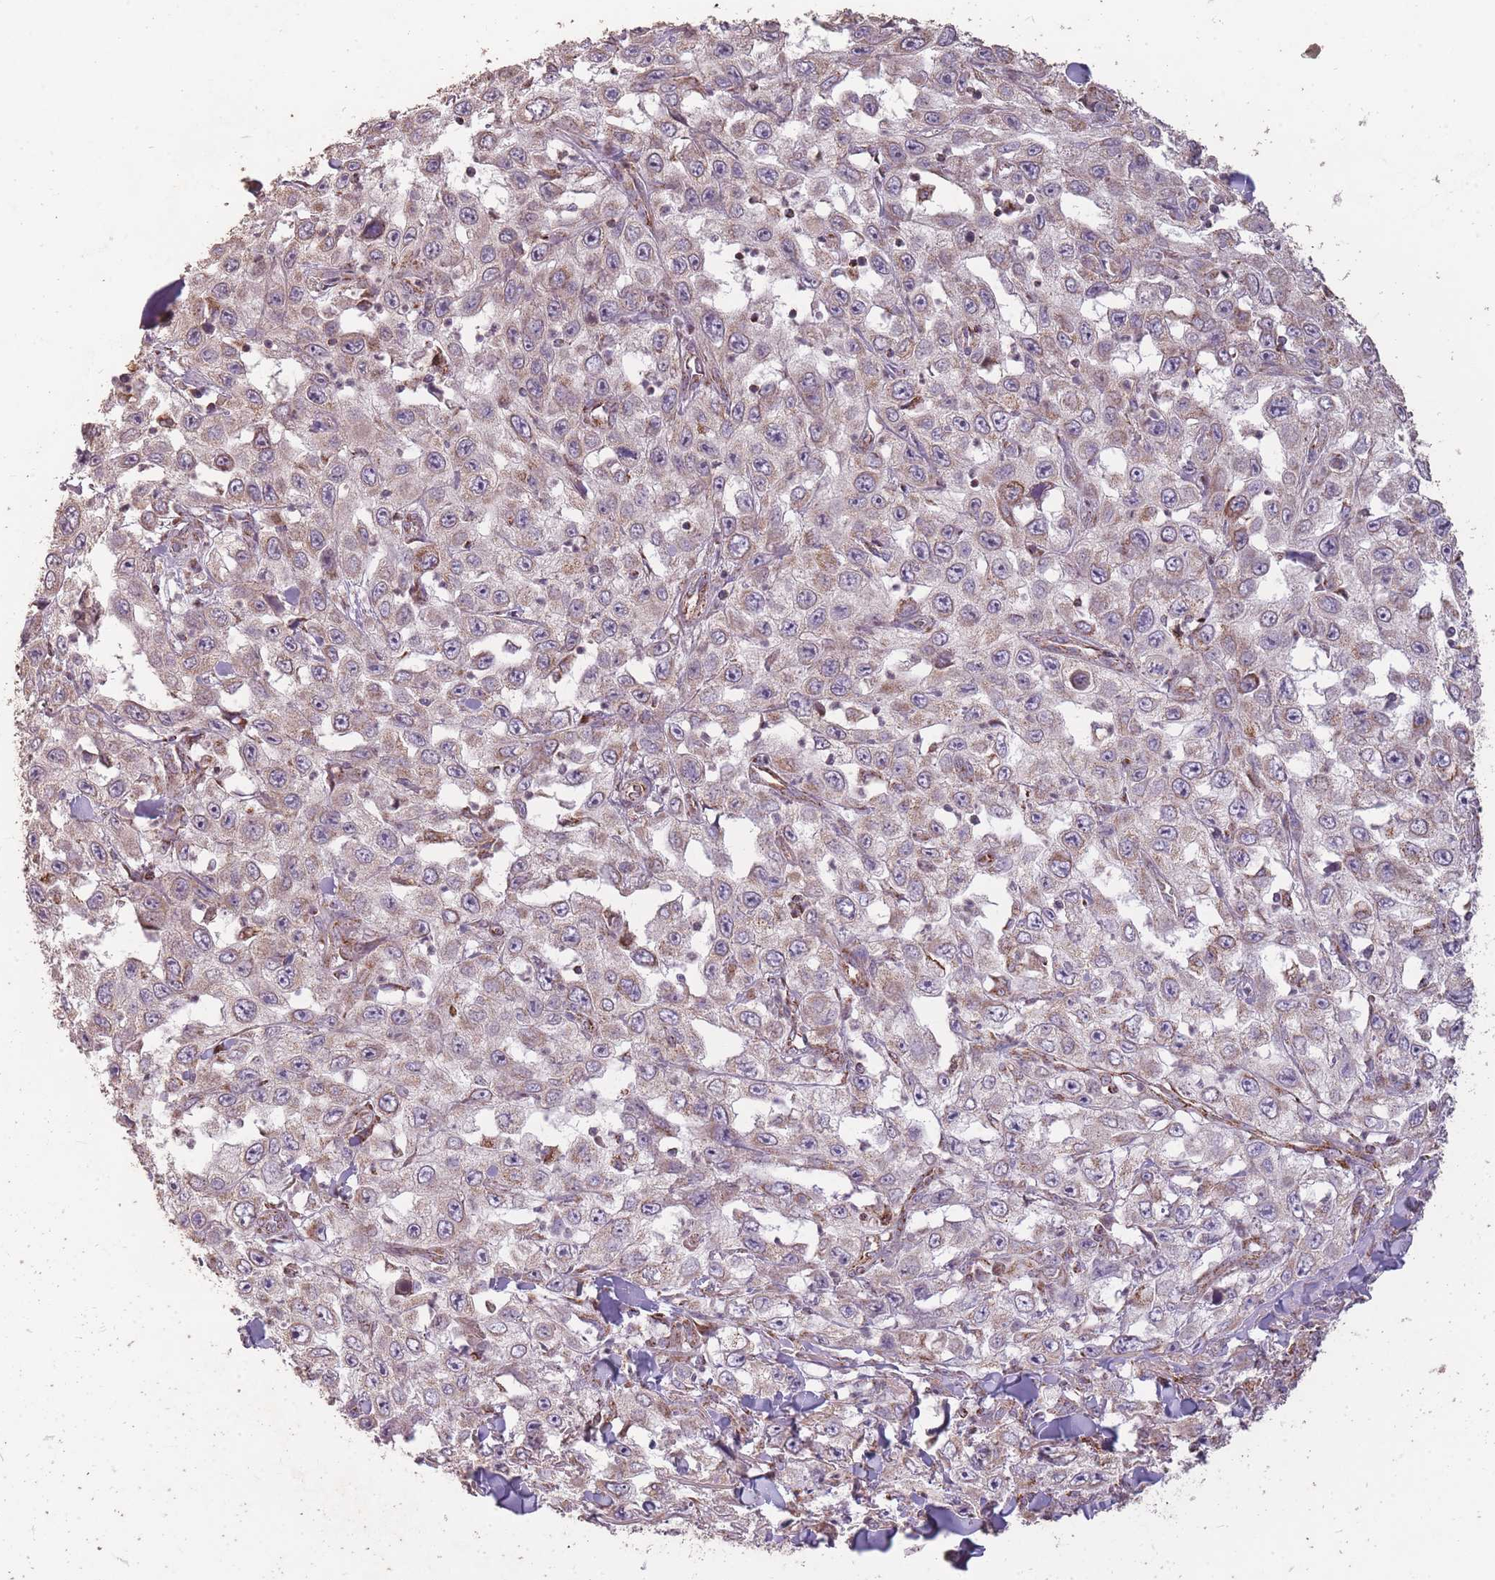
{"staining": {"intensity": "moderate", "quantity": "25%-75%", "location": "cytoplasmic/membranous"}, "tissue": "skin cancer", "cell_type": "Tumor cells", "image_type": "cancer", "snomed": [{"axis": "morphology", "description": "Squamous cell carcinoma, NOS"}, {"axis": "topography", "description": "Skin"}], "caption": "IHC photomicrograph of neoplastic tissue: skin cancer stained using immunohistochemistry (IHC) shows medium levels of moderate protein expression localized specifically in the cytoplasmic/membranous of tumor cells, appearing as a cytoplasmic/membranous brown color.", "gene": "CNOT8", "patient": {"sex": "male", "age": 82}}